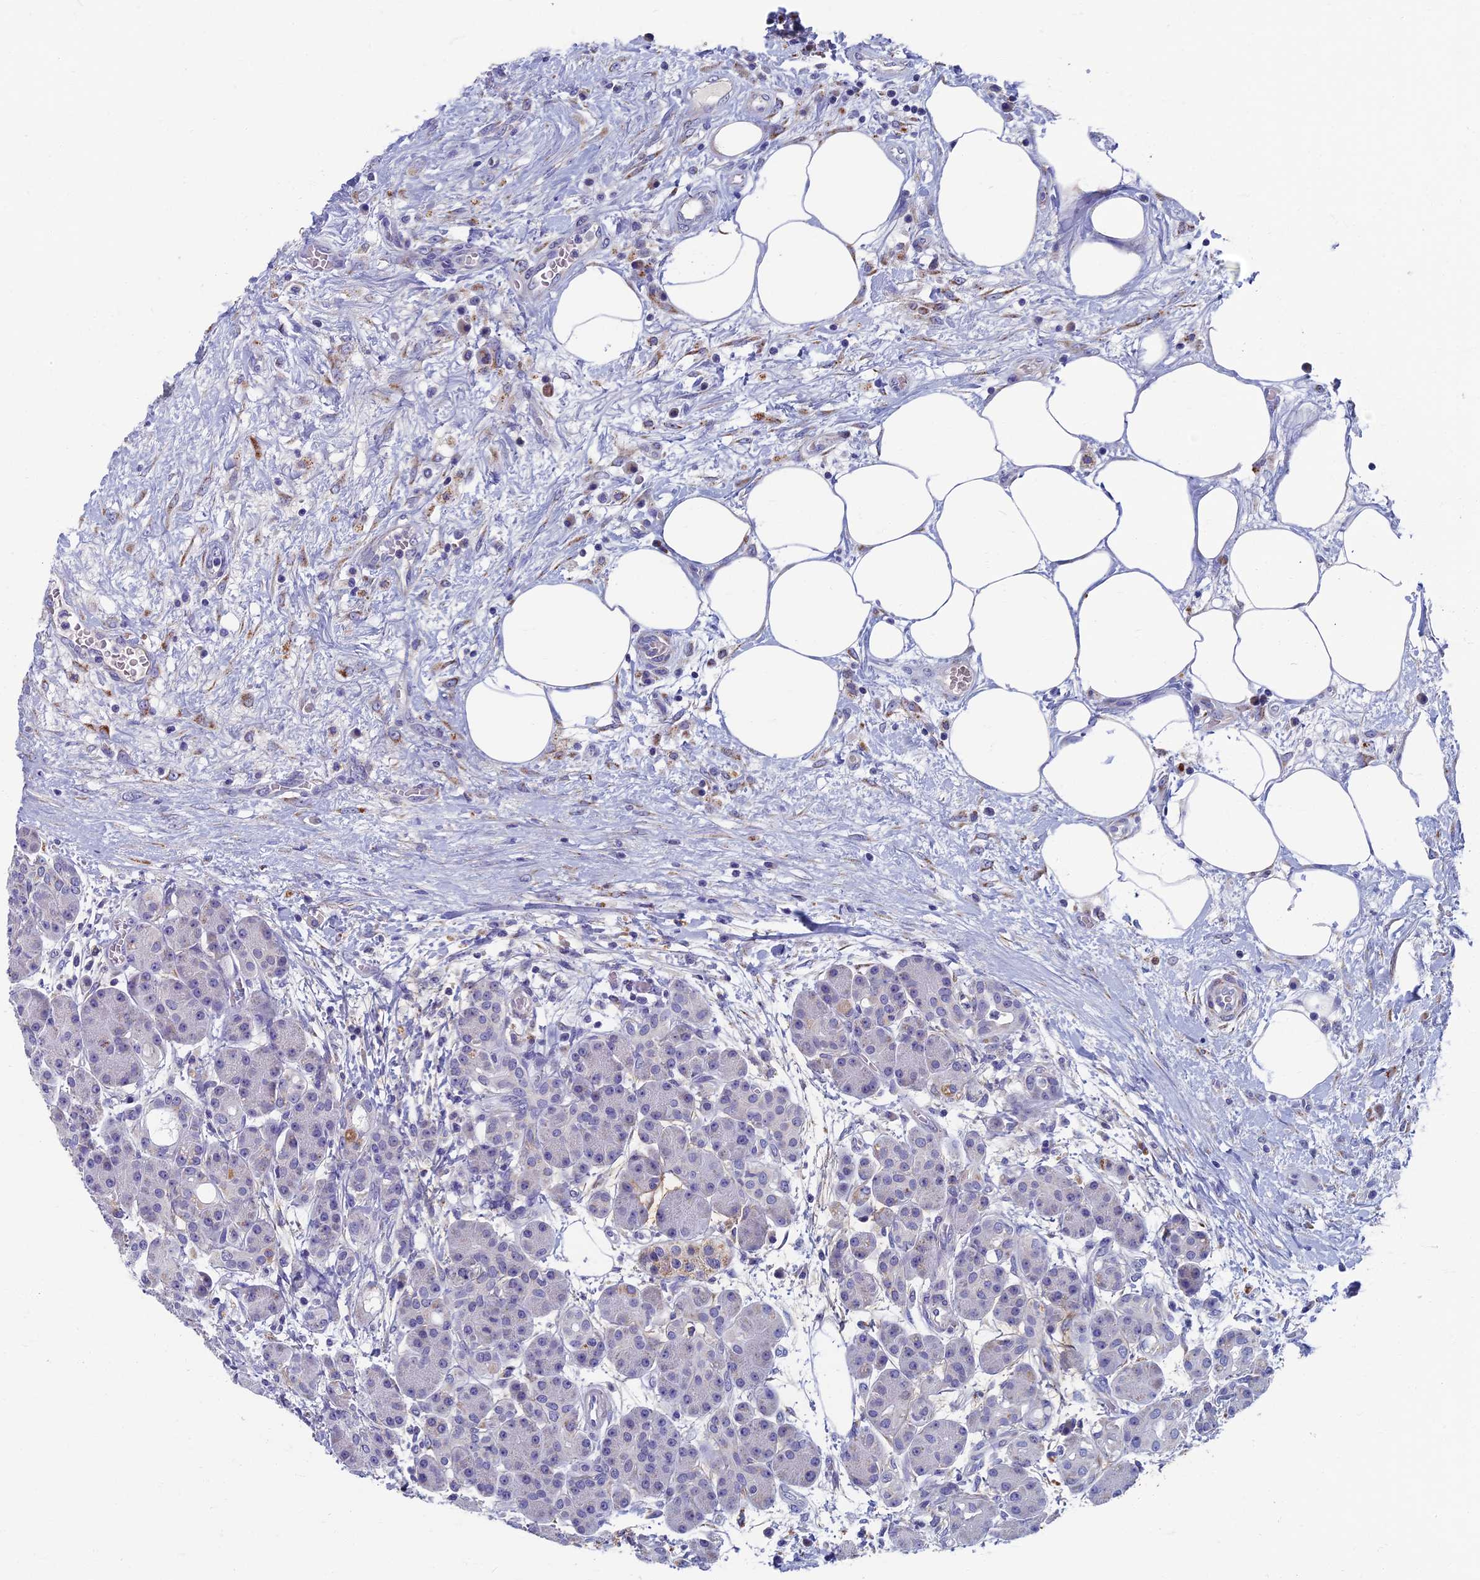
{"staining": {"intensity": "moderate", "quantity": "<25%", "location": "cytoplasmic/membranous"}, "tissue": "pancreas", "cell_type": "Exocrine glandular cells", "image_type": "normal", "snomed": [{"axis": "morphology", "description": "Normal tissue, NOS"}, {"axis": "topography", "description": "Pancreas"}], "caption": "This photomicrograph demonstrates immunohistochemistry (IHC) staining of benign human pancreas, with low moderate cytoplasmic/membranous positivity in about <25% of exocrine glandular cells.", "gene": "OAT", "patient": {"sex": "male", "age": 63}}